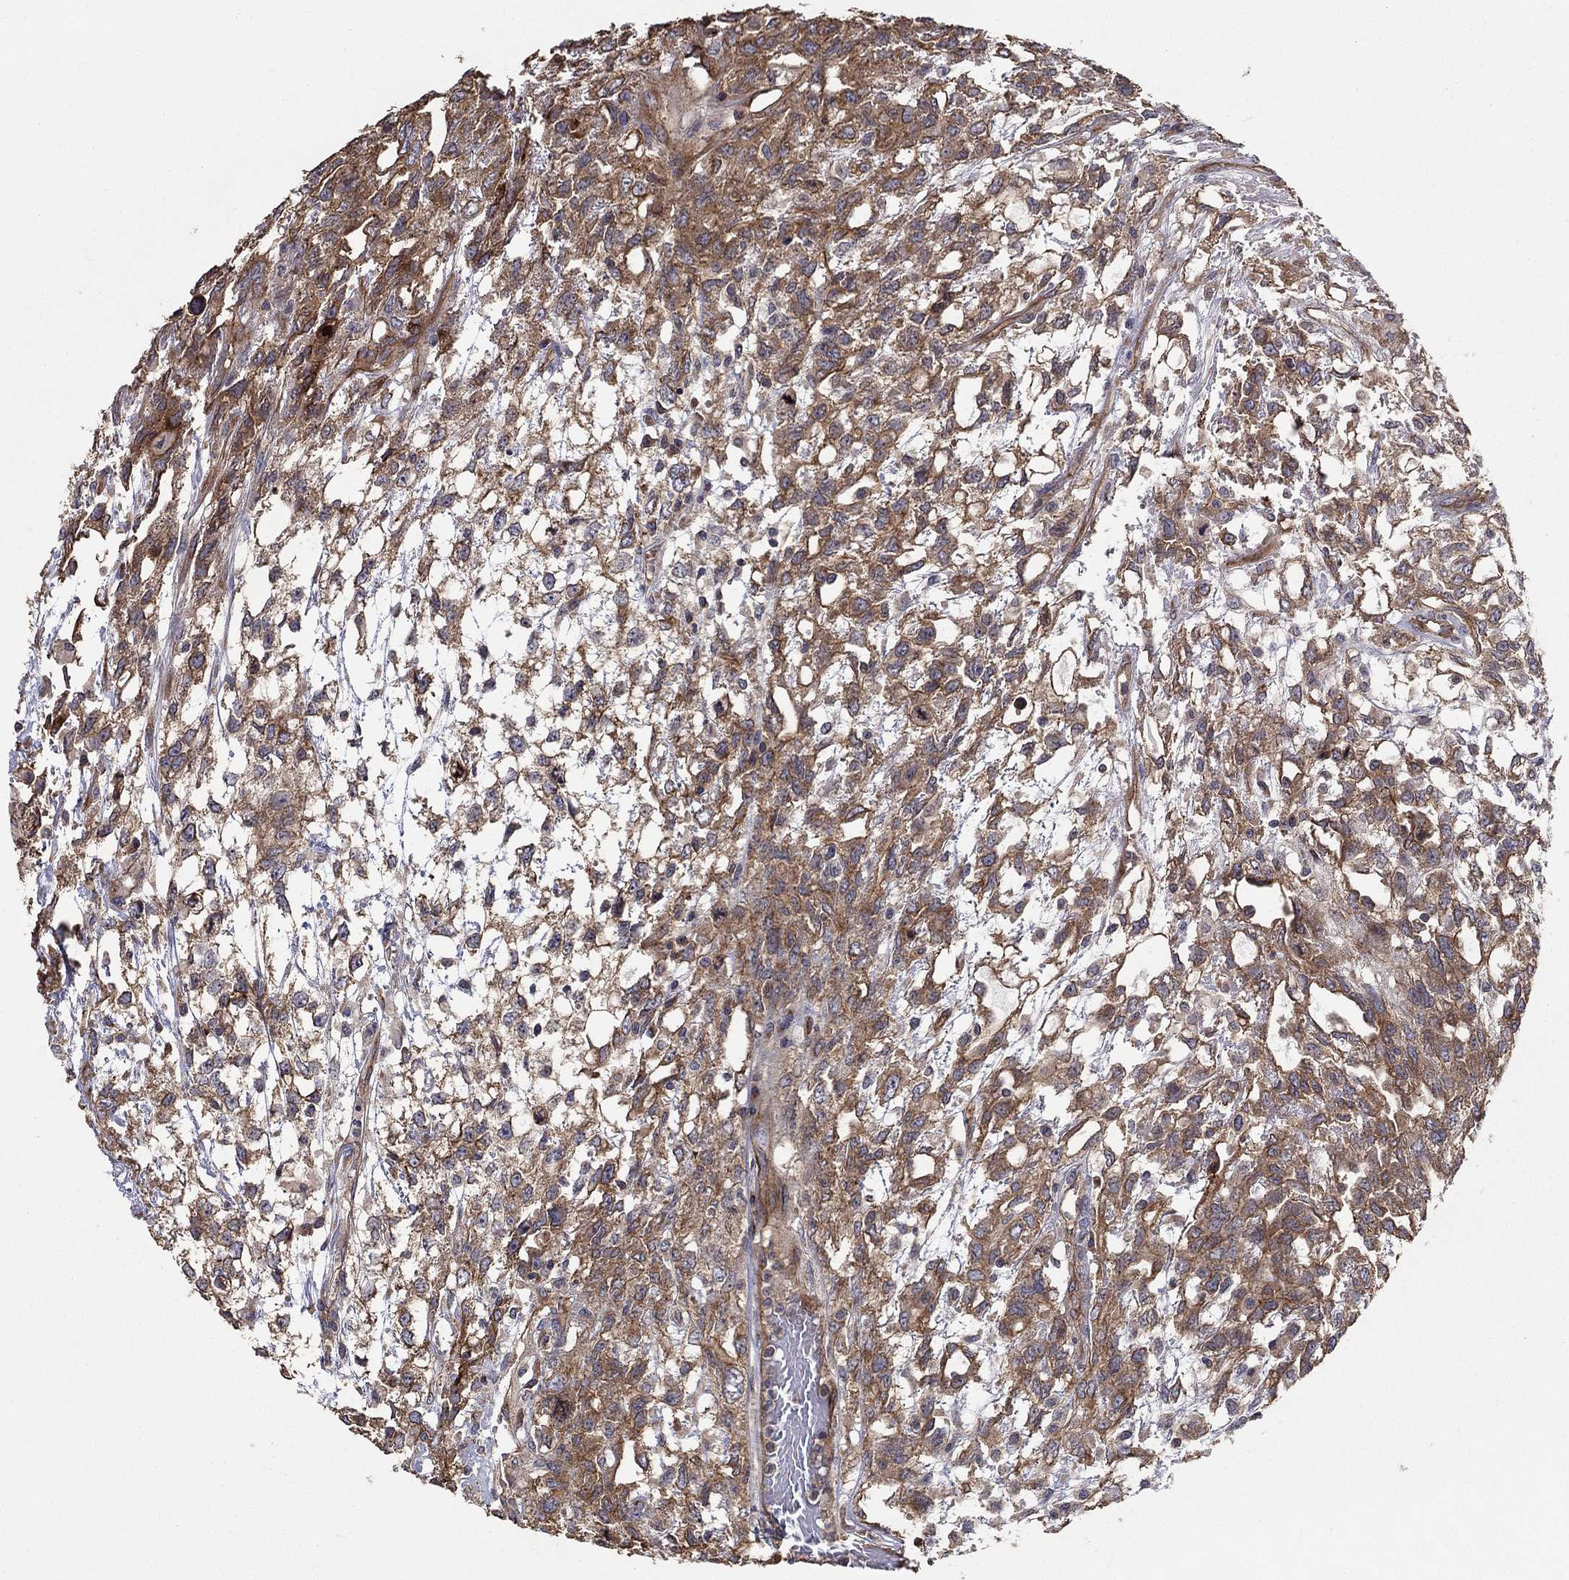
{"staining": {"intensity": "moderate", "quantity": ">75%", "location": "cytoplasmic/membranous"}, "tissue": "testis cancer", "cell_type": "Tumor cells", "image_type": "cancer", "snomed": [{"axis": "morphology", "description": "Seminoma, NOS"}, {"axis": "topography", "description": "Testis"}], "caption": "There is medium levels of moderate cytoplasmic/membranous expression in tumor cells of testis cancer, as demonstrated by immunohistochemical staining (brown color).", "gene": "BMERB1", "patient": {"sex": "male", "age": 52}}